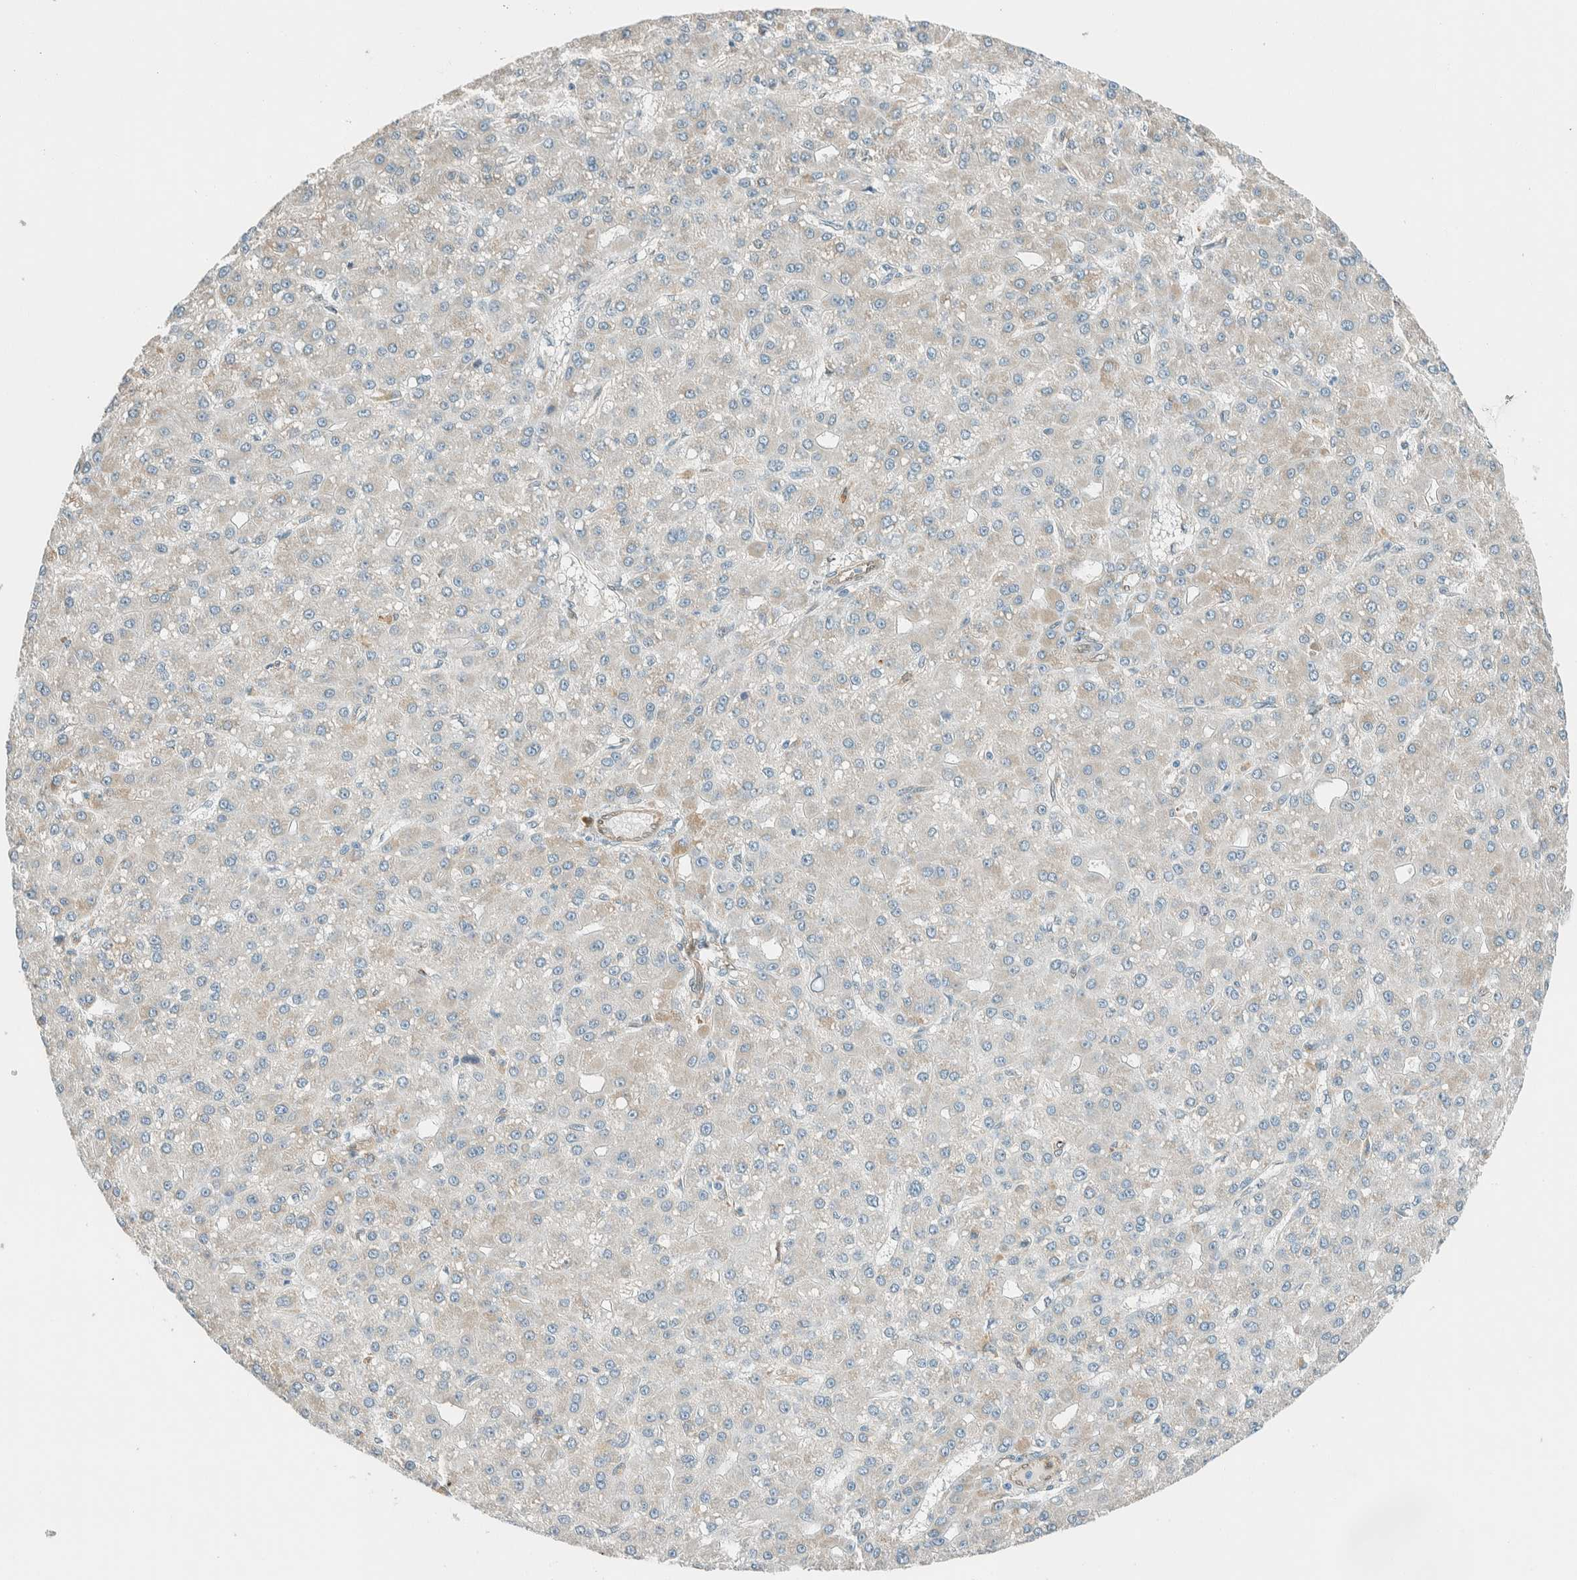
{"staining": {"intensity": "negative", "quantity": "none", "location": "none"}, "tissue": "liver cancer", "cell_type": "Tumor cells", "image_type": "cancer", "snomed": [{"axis": "morphology", "description": "Carcinoma, Hepatocellular, NOS"}, {"axis": "topography", "description": "Liver"}], "caption": "Human liver hepatocellular carcinoma stained for a protein using IHC reveals no staining in tumor cells.", "gene": "NXN", "patient": {"sex": "male", "age": 67}}